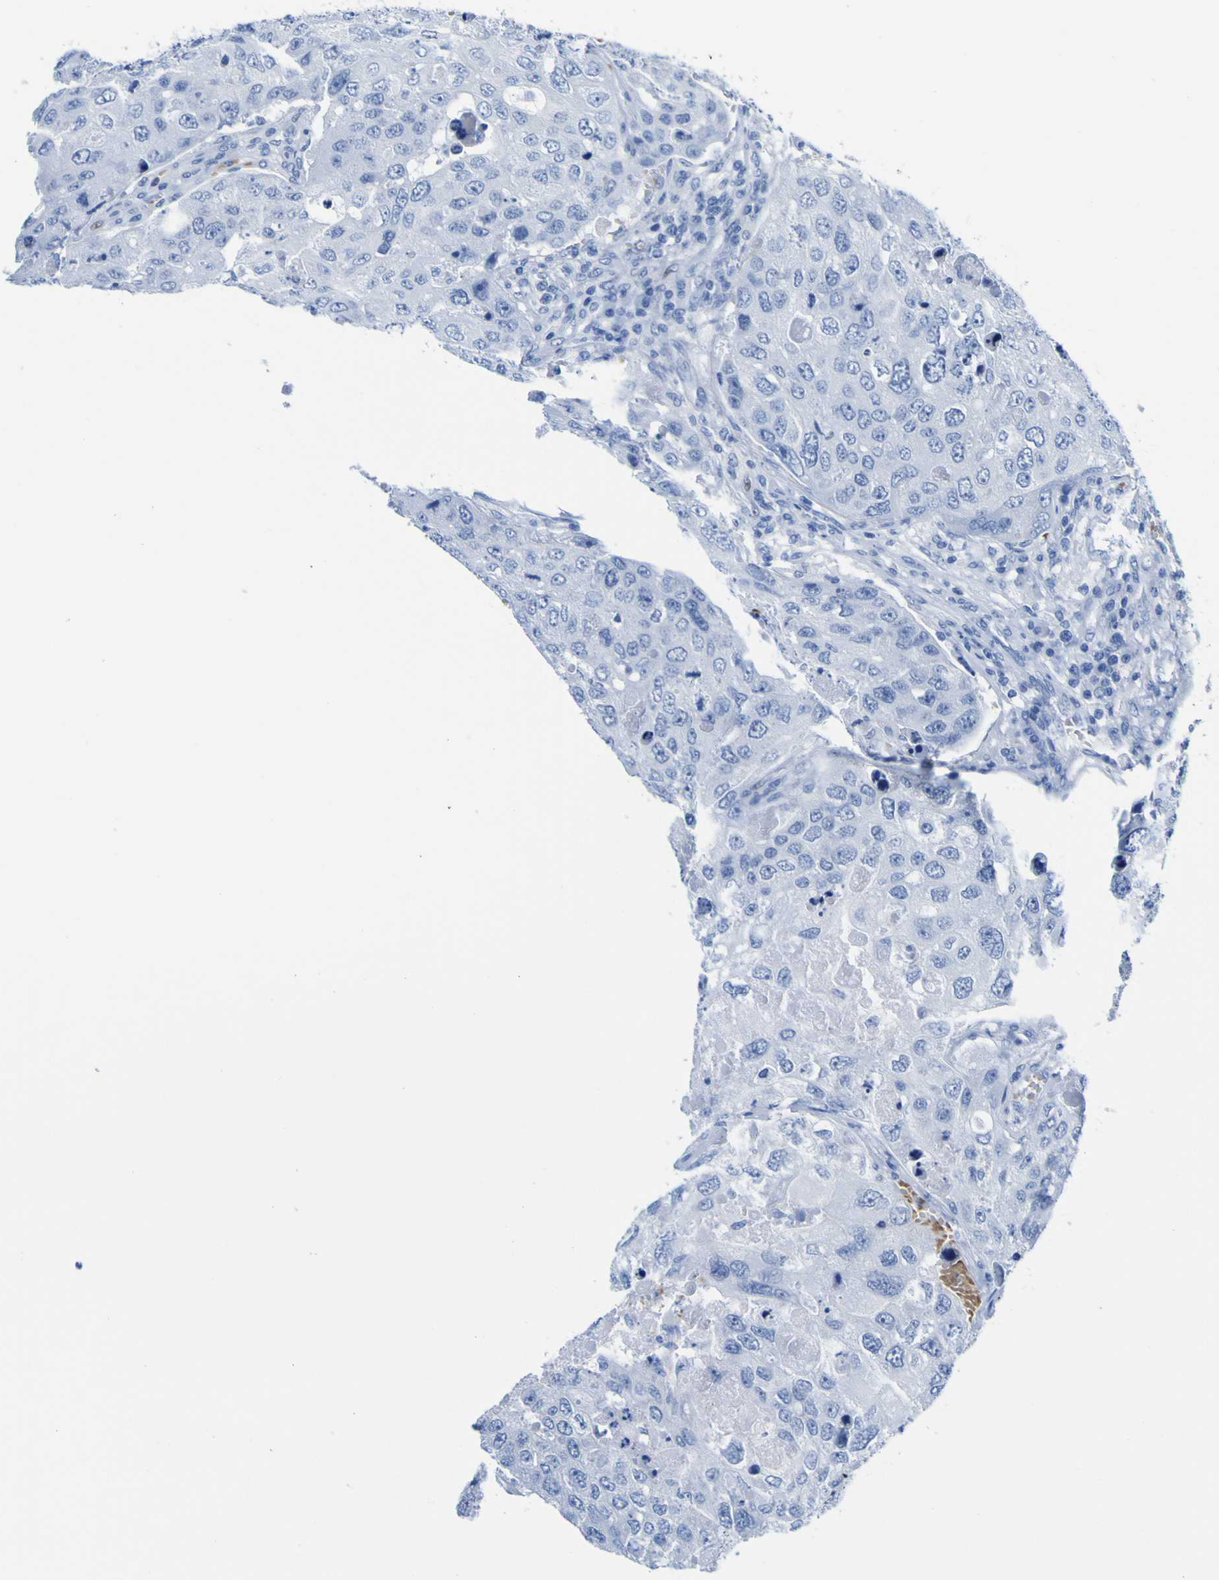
{"staining": {"intensity": "negative", "quantity": "none", "location": "none"}, "tissue": "urothelial cancer", "cell_type": "Tumor cells", "image_type": "cancer", "snomed": [{"axis": "morphology", "description": "Urothelial carcinoma, High grade"}, {"axis": "topography", "description": "Lymph node"}, {"axis": "topography", "description": "Urinary bladder"}], "caption": "High power microscopy histopathology image of an immunohistochemistry micrograph of urothelial carcinoma (high-grade), revealing no significant staining in tumor cells.", "gene": "DACH1", "patient": {"sex": "male", "age": 51}}